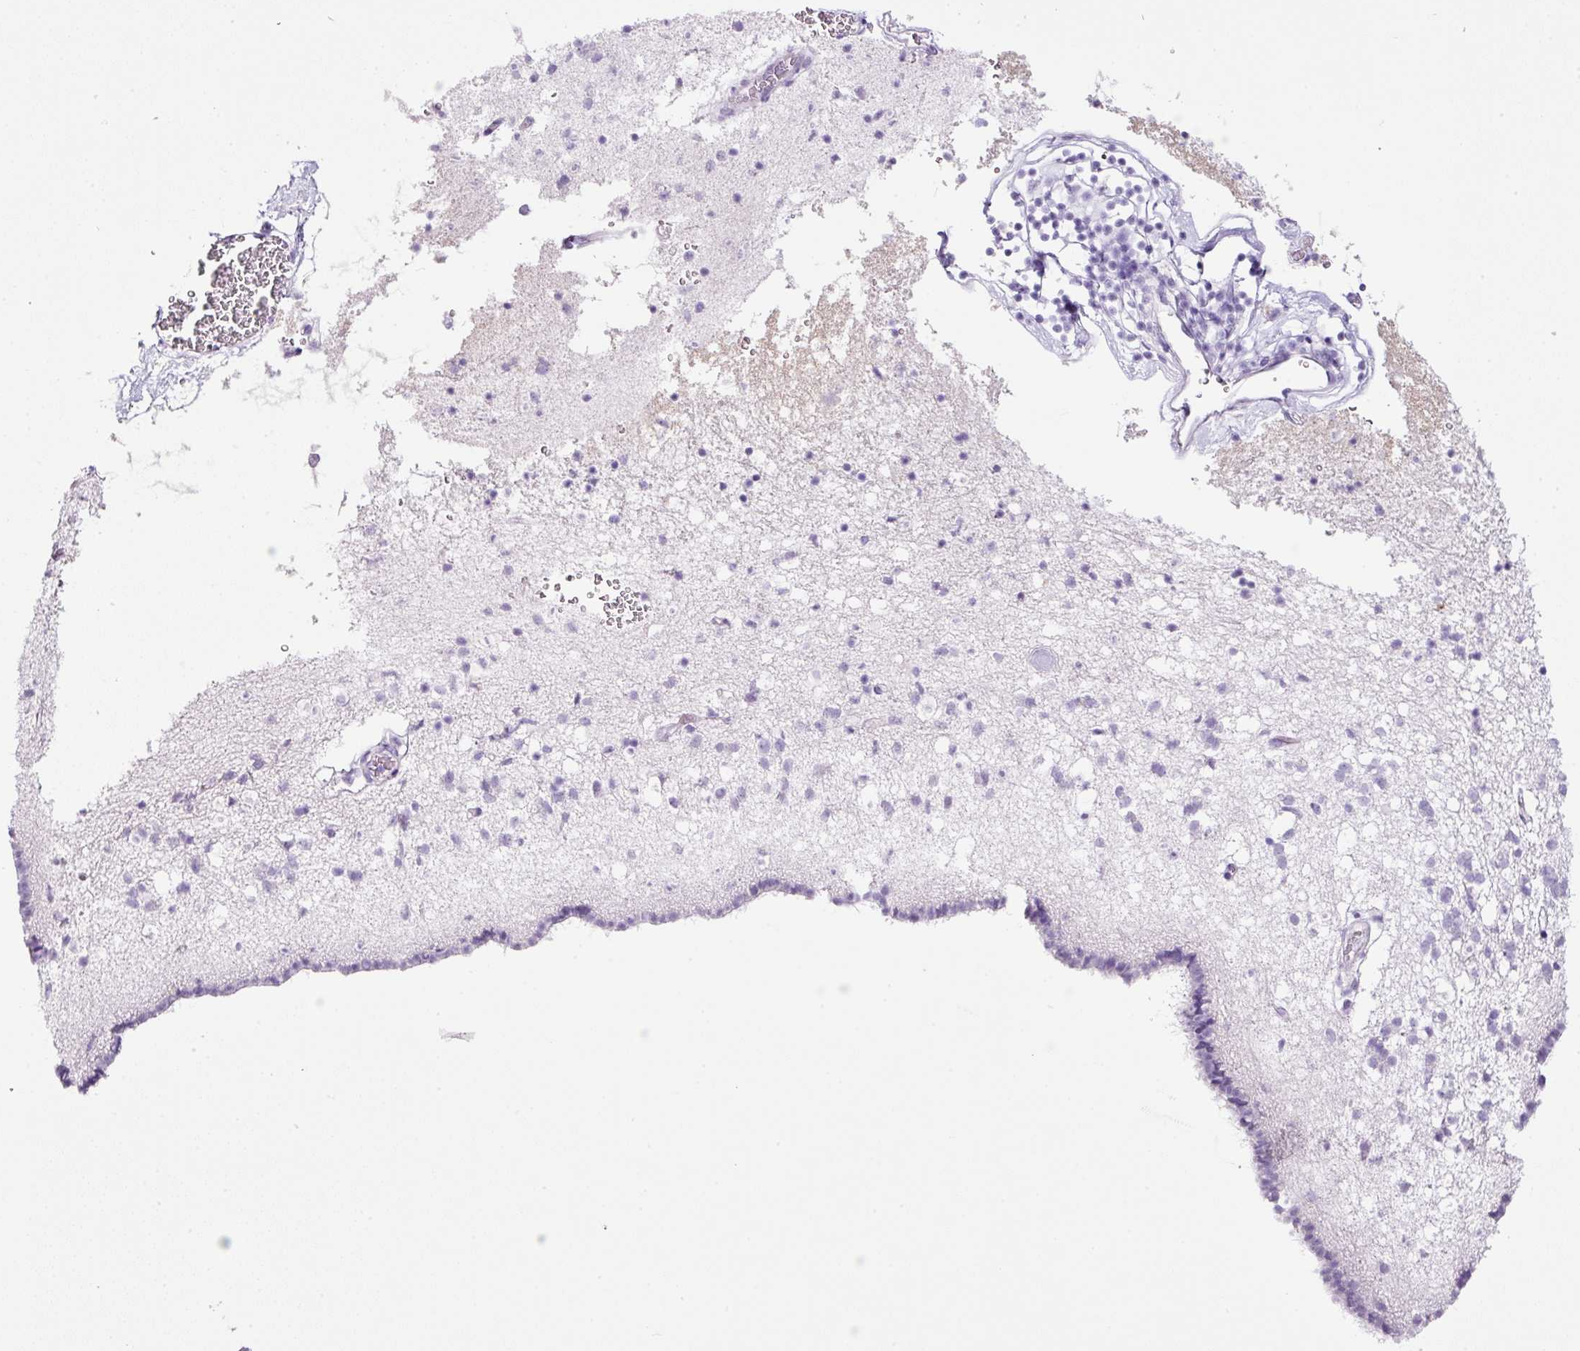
{"staining": {"intensity": "negative", "quantity": "none", "location": "none"}, "tissue": "caudate", "cell_type": "Glial cells", "image_type": "normal", "snomed": [{"axis": "morphology", "description": "Normal tissue, NOS"}, {"axis": "topography", "description": "Lateral ventricle wall"}], "caption": "Immunohistochemical staining of normal human caudate shows no significant positivity in glial cells. (DAB immunohistochemistry with hematoxylin counter stain).", "gene": "BSND", "patient": {"sex": "male", "age": 58}}